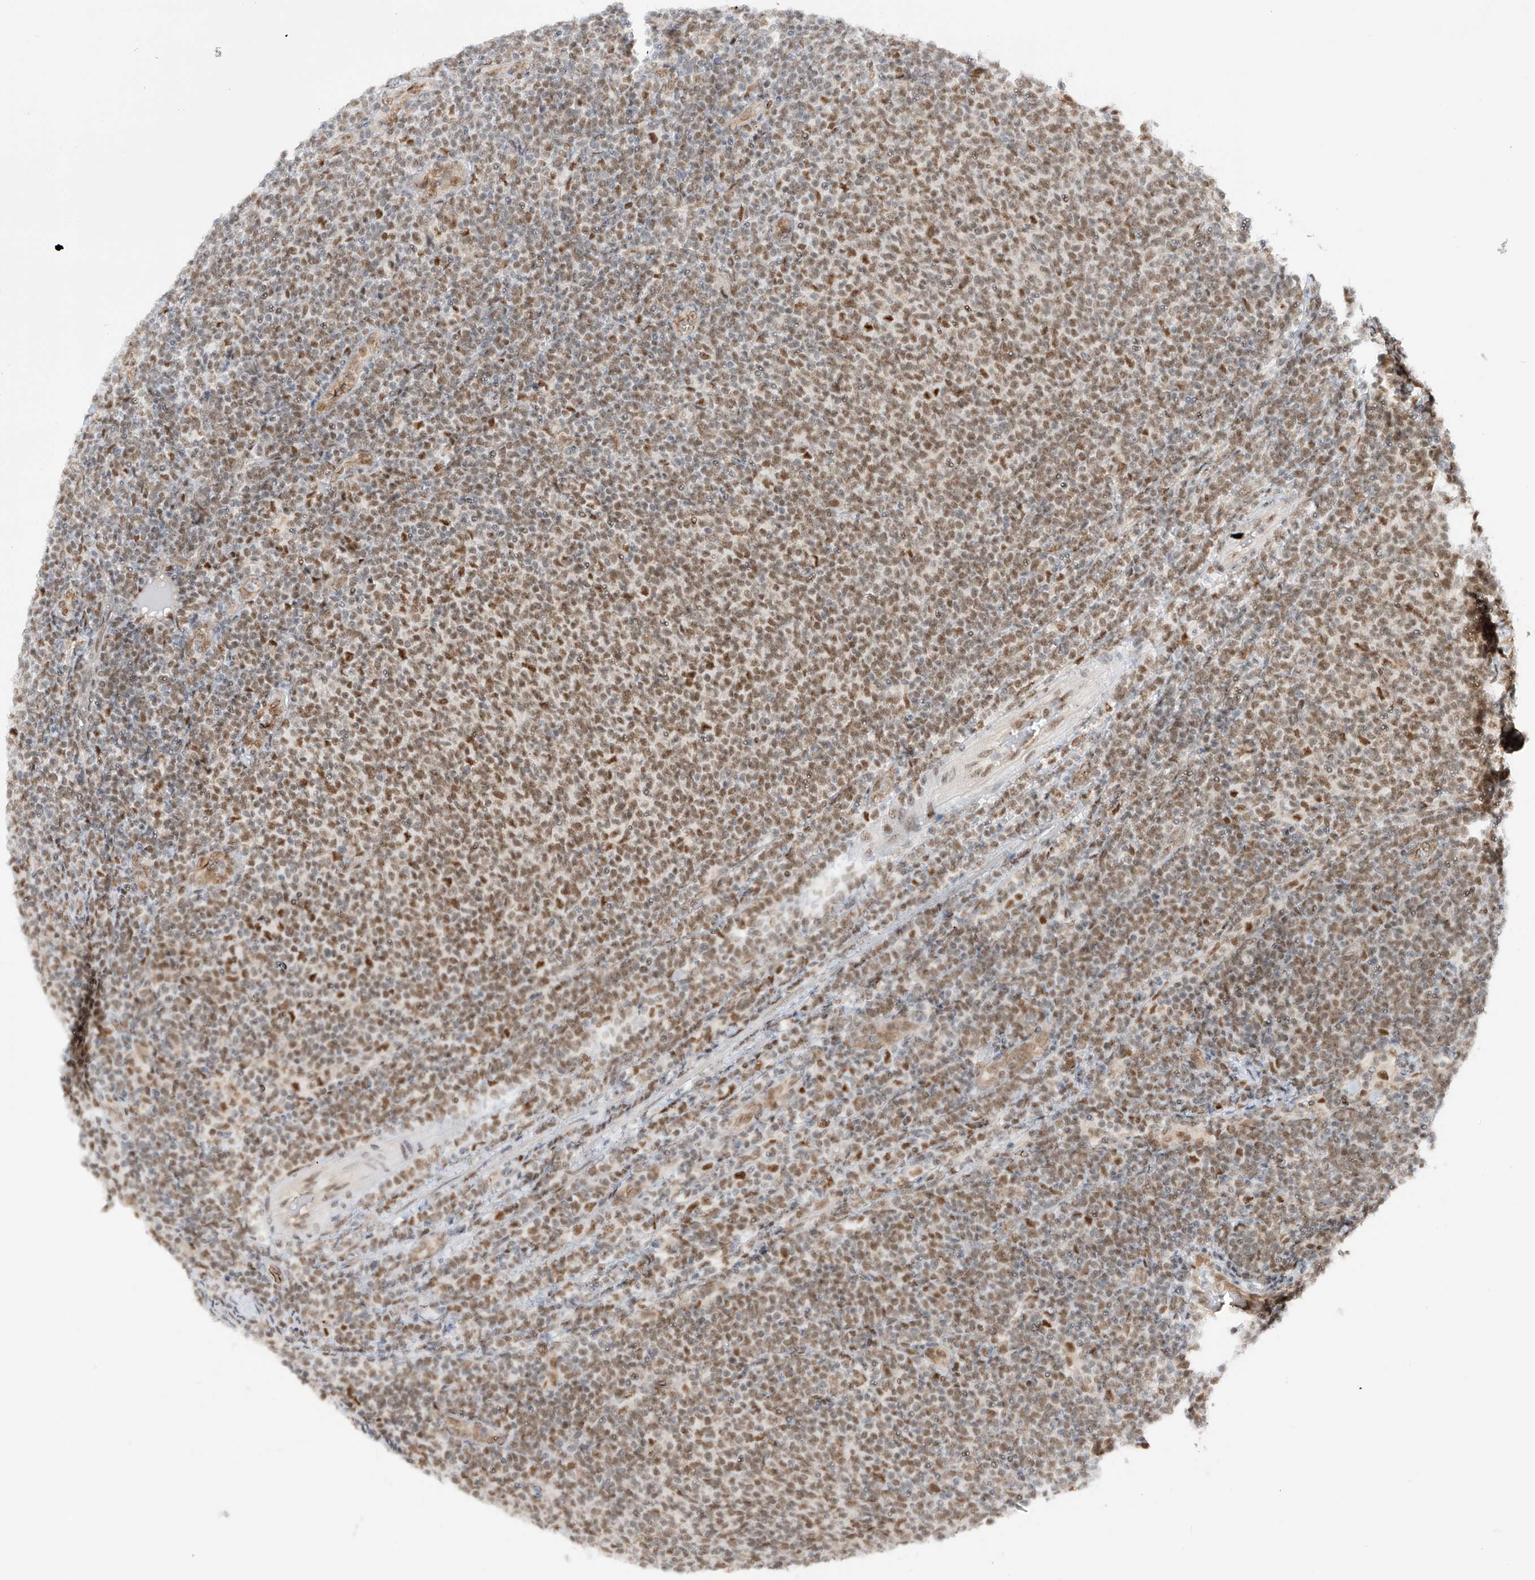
{"staining": {"intensity": "moderate", "quantity": ">75%", "location": "nuclear"}, "tissue": "lymphoma", "cell_type": "Tumor cells", "image_type": "cancer", "snomed": [{"axis": "morphology", "description": "Malignant lymphoma, non-Hodgkin's type, Low grade"}, {"axis": "topography", "description": "Lymph node"}], "caption": "Immunohistochemical staining of malignant lymphoma, non-Hodgkin's type (low-grade) shows moderate nuclear protein positivity in approximately >75% of tumor cells.", "gene": "POGK", "patient": {"sex": "male", "age": 66}}